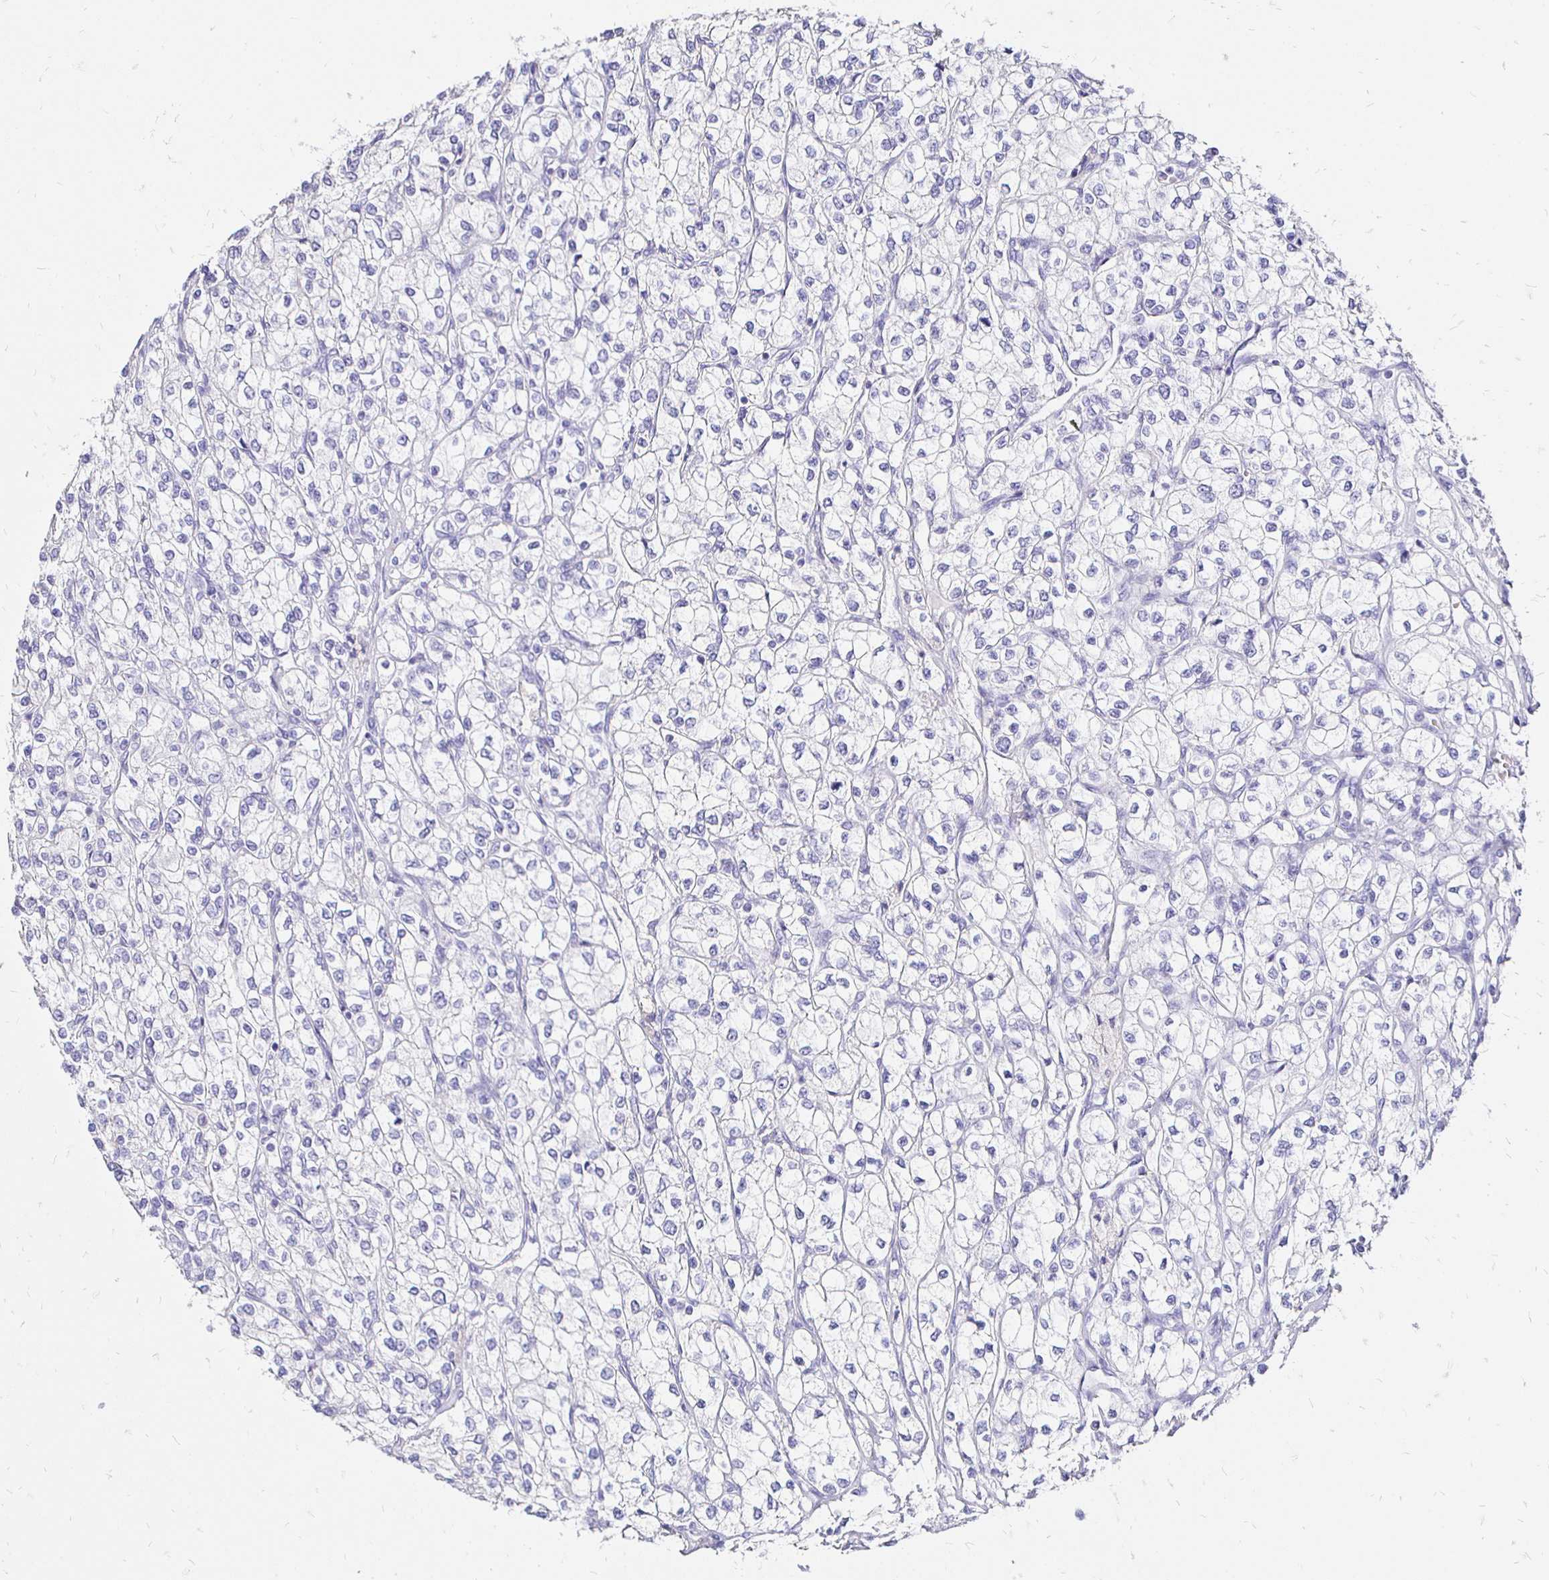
{"staining": {"intensity": "negative", "quantity": "none", "location": "none"}, "tissue": "renal cancer", "cell_type": "Tumor cells", "image_type": "cancer", "snomed": [{"axis": "morphology", "description": "Adenocarcinoma, NOS"}, {"axis": "topography", "description": "Kidney"}], "caption": "The histopathology image shows no significant expression in tumor cells of renal cancer (adenocarcinoma).", "gene": "IRGC", "patient": {"sex": "male", "age": 80}}